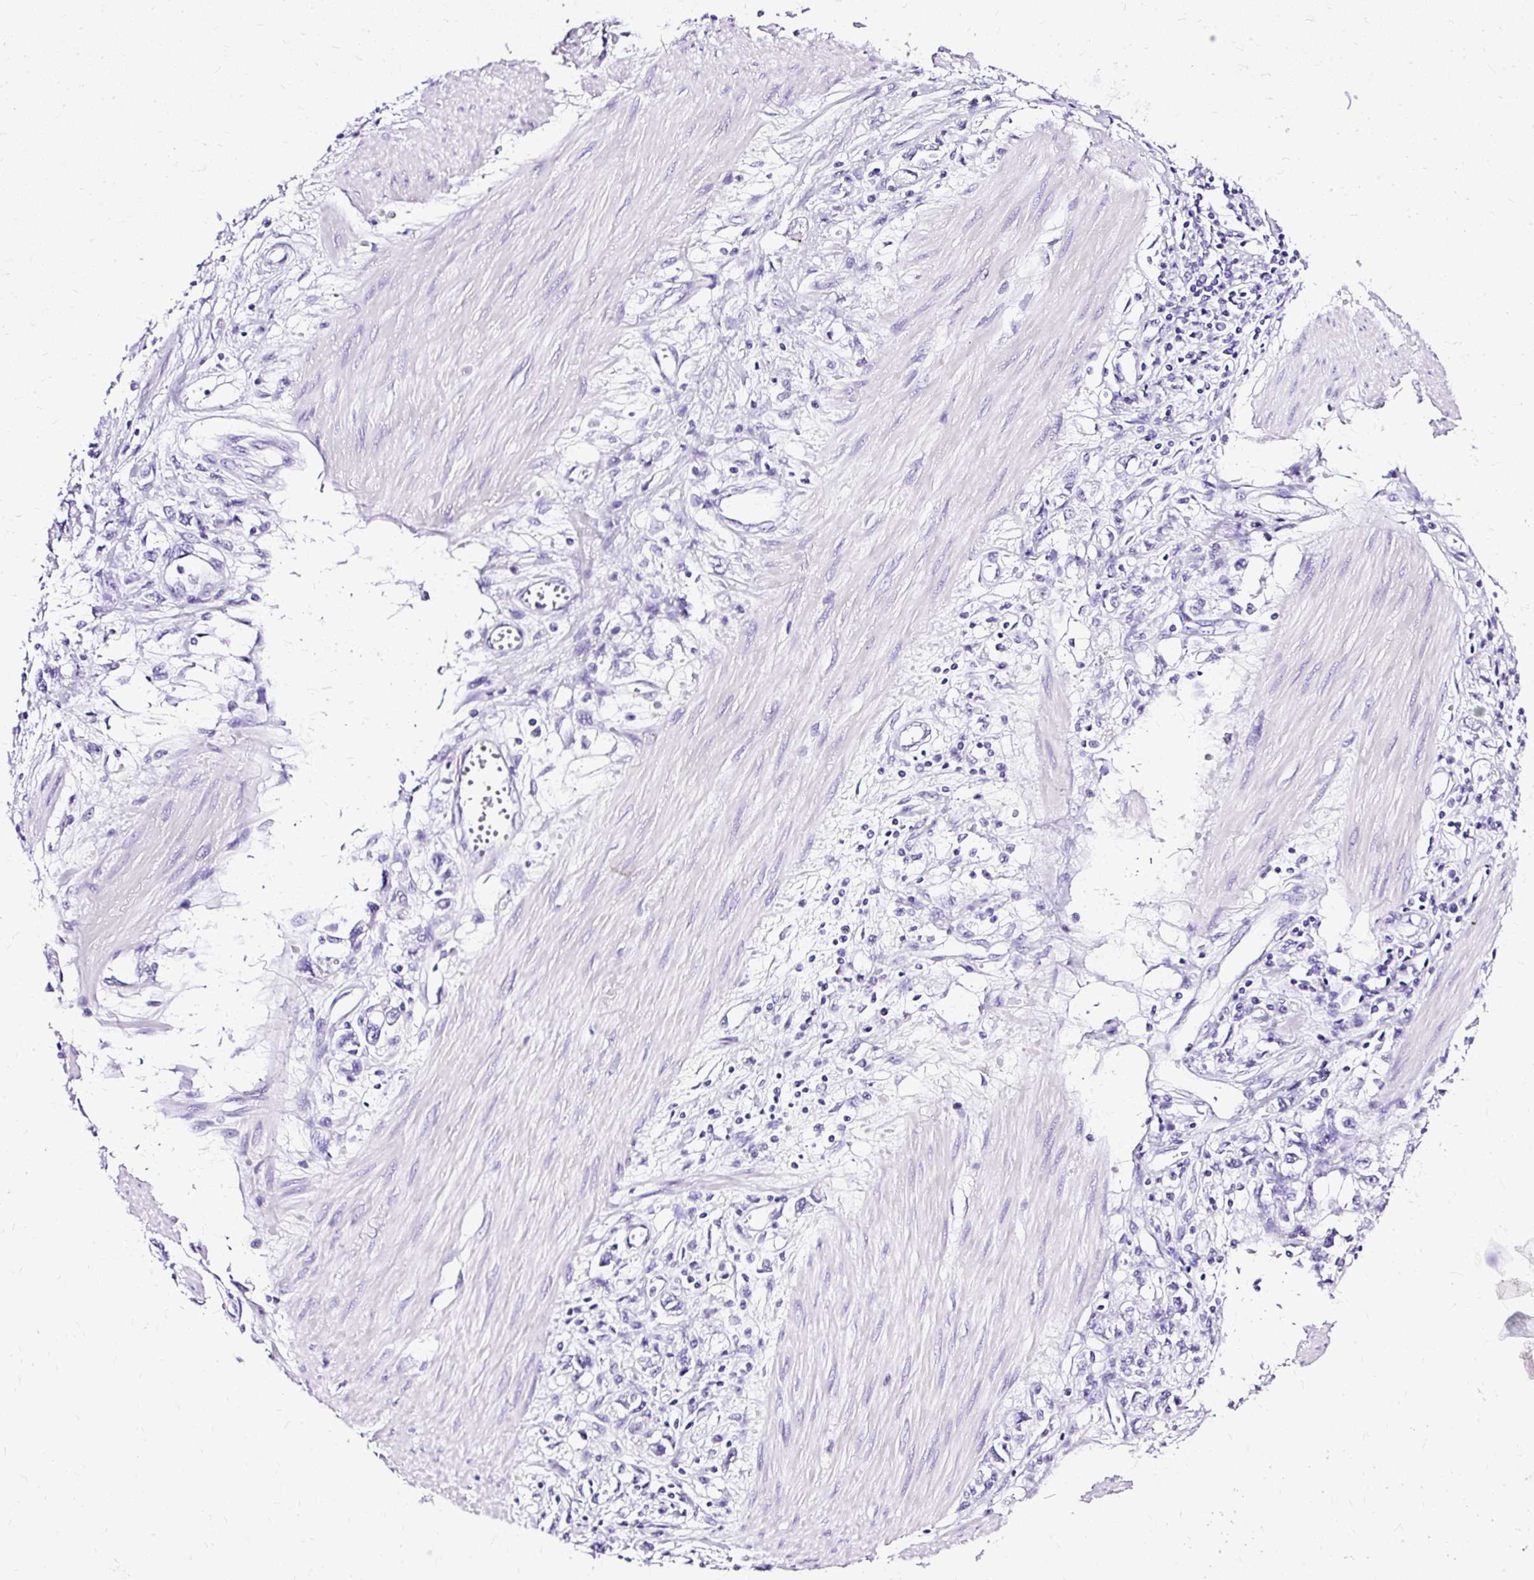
{"staining": {"intensity": "negative", "quantity": "none", "location": "none"}, "tissue": "stomach cancer", "cell_type": "Tumor cells", "image_type": "cancer", "snomed": [{"axis": "morphology", "description": "Adenocarcinoma, NOS"}, {"axis": "topography", "description": "Stomach"}], "caption": "DAB (3,3'-diaminobenzidine) immunohistochemical staining of stomach cancer (adenocarcinoma) shows no significant positivity in tumor cells.", "gene": "SLC8A2", "patient": {"sex": "female", "age": 76}}